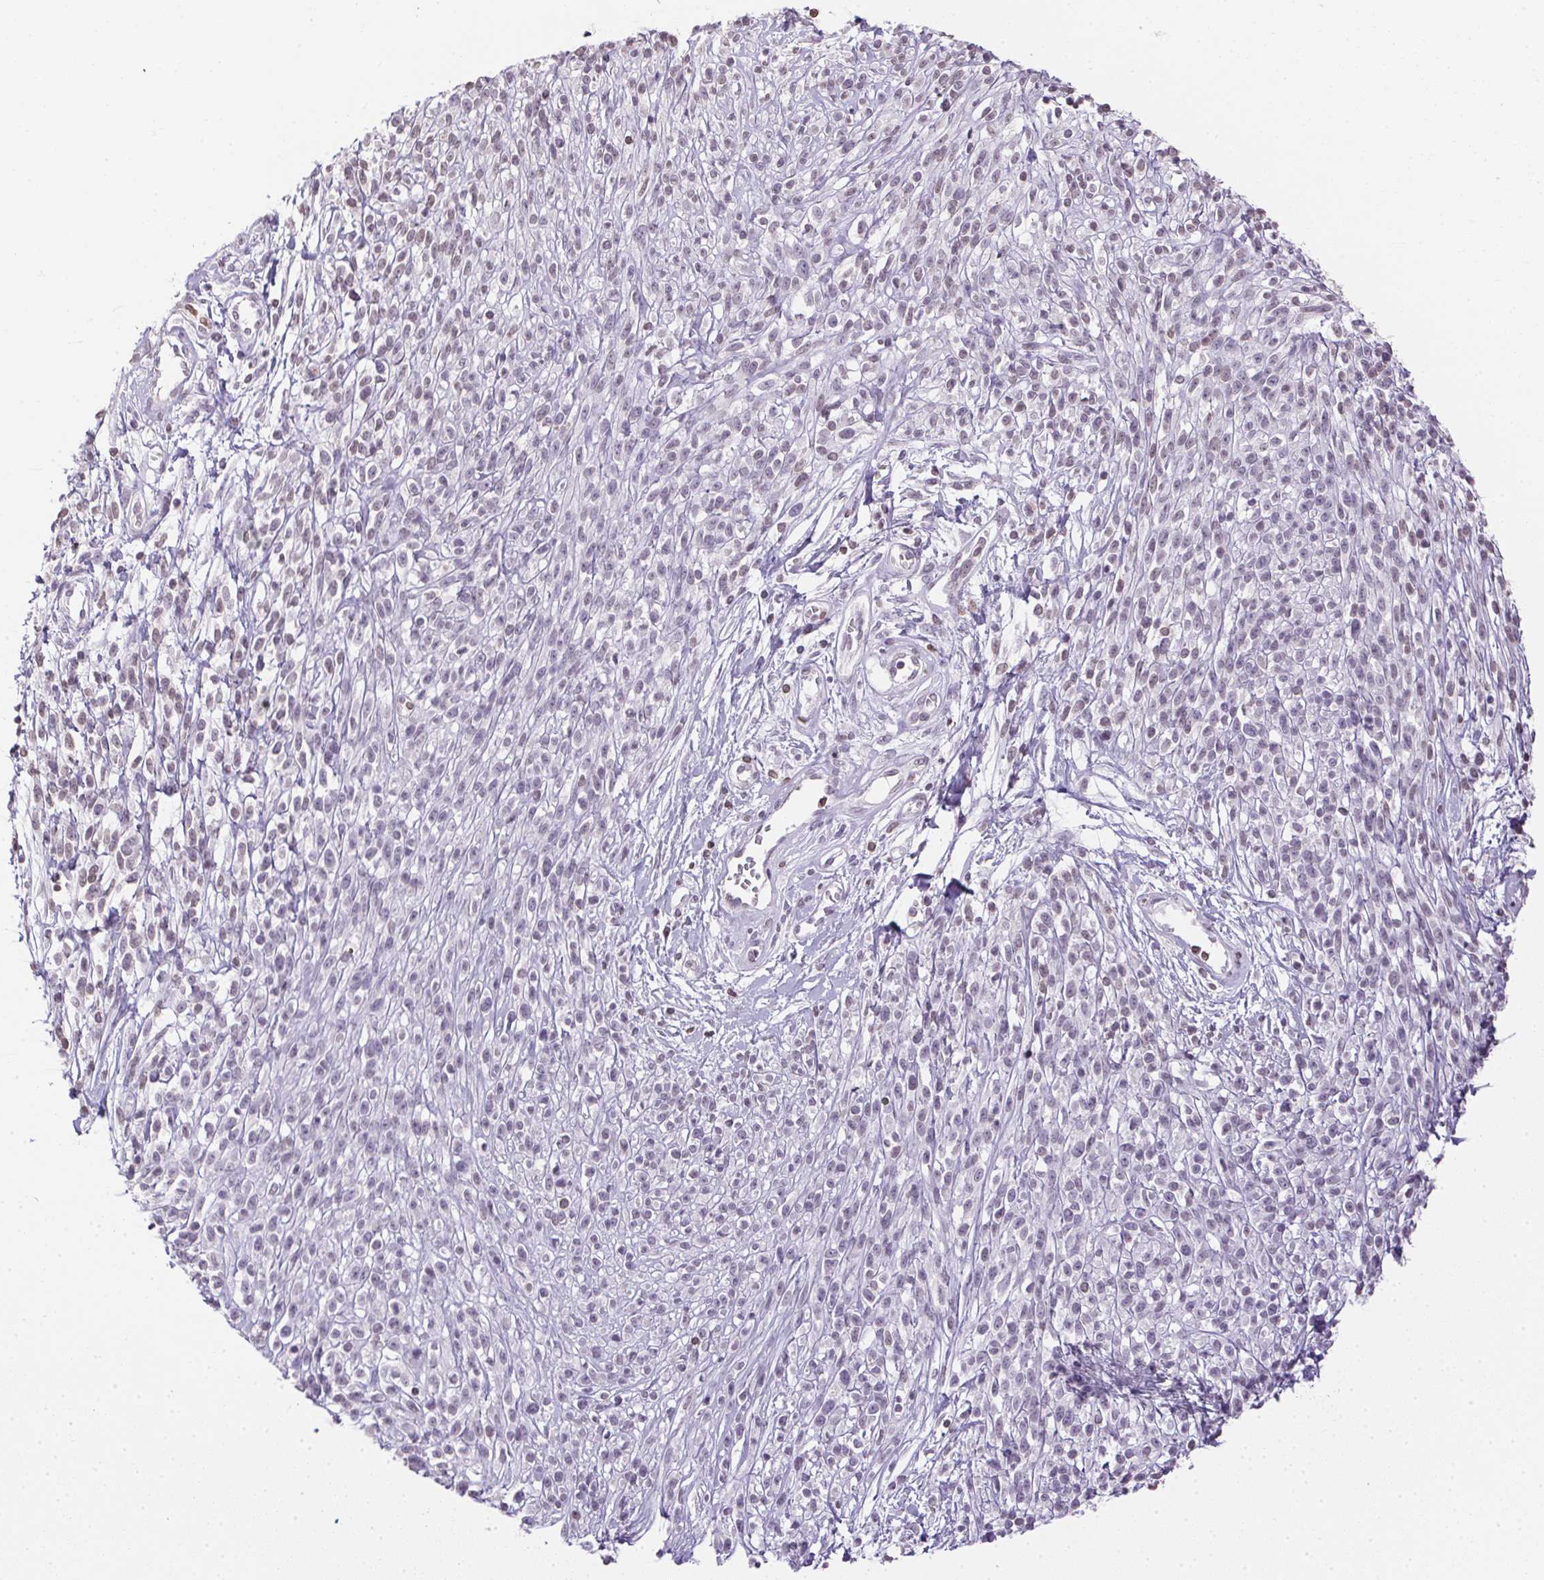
{"staining": {"intensity": "negative", "quantity": "none", "location": "none"}, "tissue": "melanoma", "cell_type": "Tumor cells", "image_type": "cancer", "snomed": [{"axis": "morphology", "description": "Malignant melanoma, NOS"}, {"axis": "topography", "description": "Skin"}, {"axis": "topography", "description": "Skin of trunk"}], "caption": "The immunohistochemistry (IHC) photomicrograph has no significant positivity in tumor cells of melanoma tissue. (DAB (3,3'-diaminobenzidine) immunohistochemistry (IHC) visualized using brightfield microscopy, high magnification).", "gene": "PRL", "patient": {"sex": "male", "age": 74}}